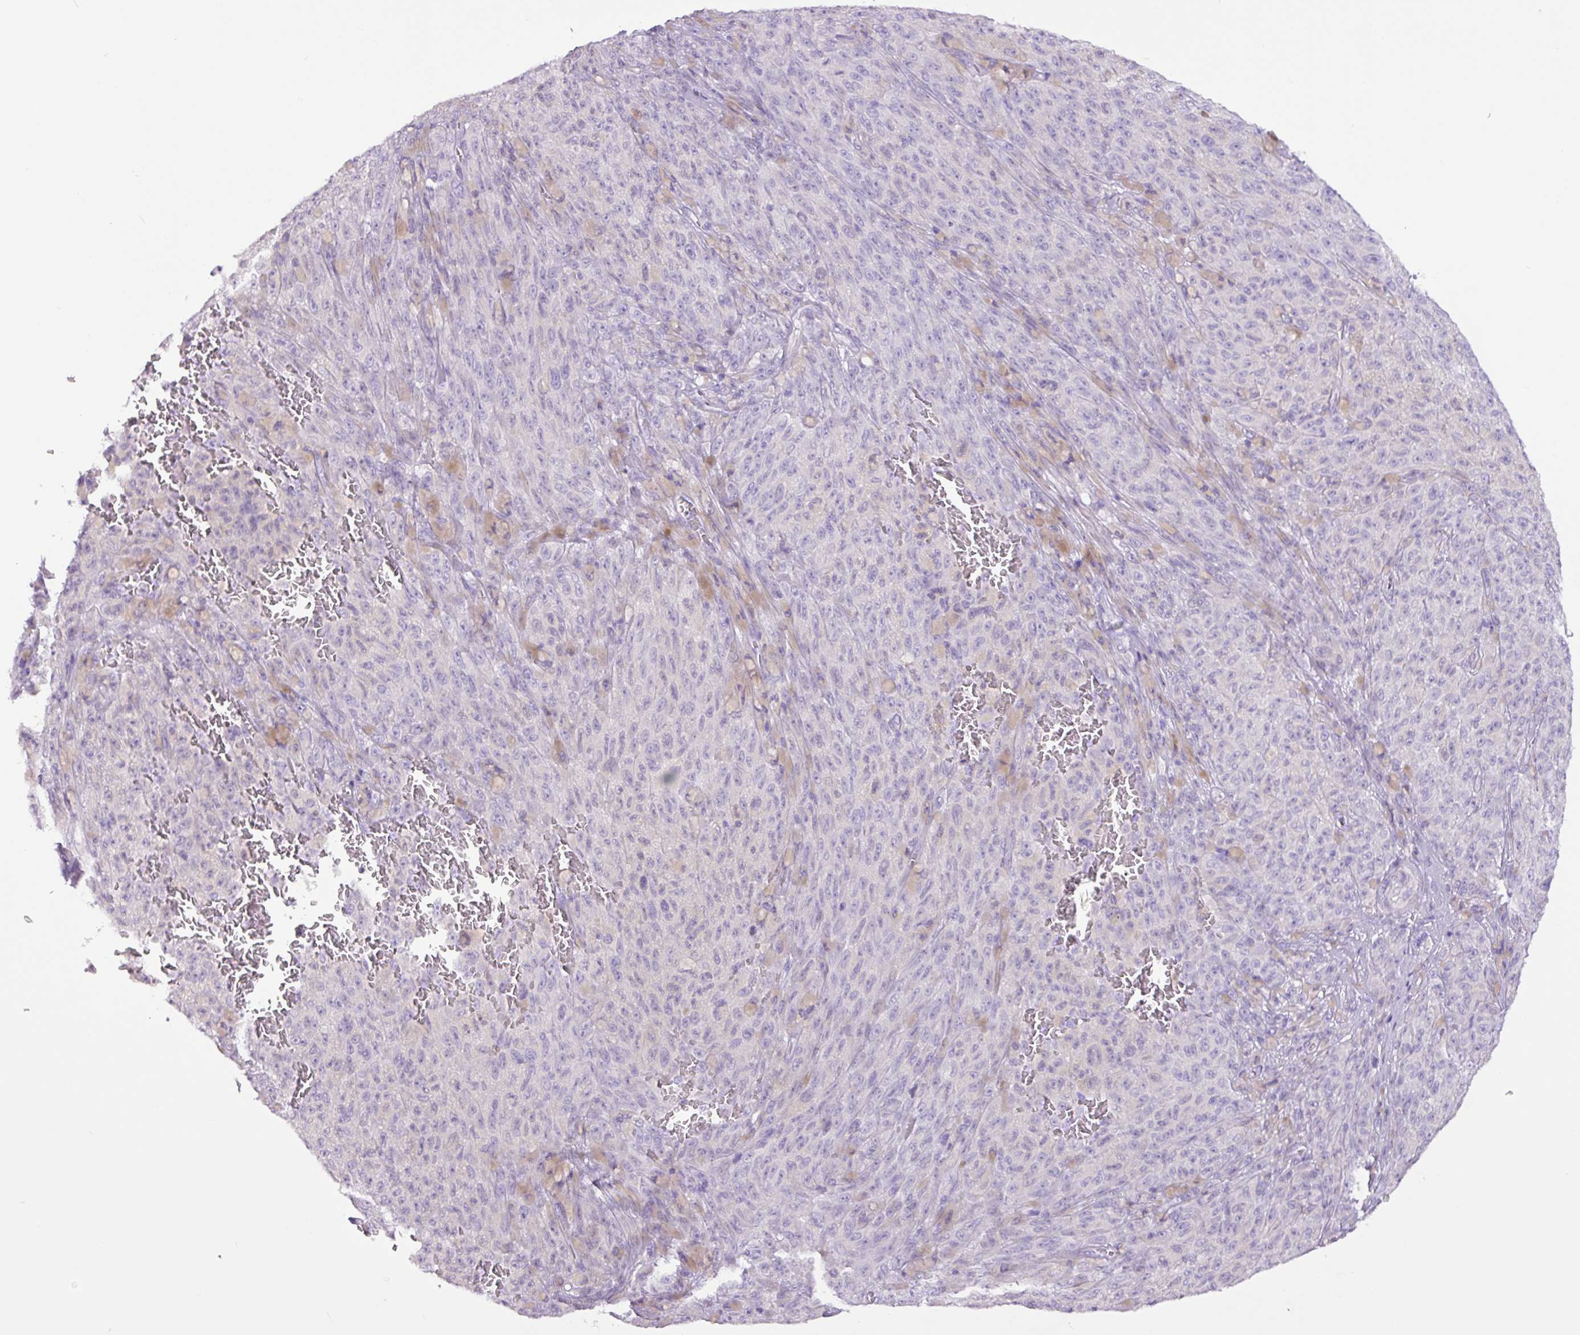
{"staining": {"intensity": "negative", "quantity": "none", "location": "none"}, "tissue": "melanoma", "cell_type": "Tumor cells", "image_type": "cancer", "snomed": [{"axis": "morphology", "description": "Malignant melanoma, NOS"}, {"axis": "topography", "description": "Skin"}], "caption": "This is an immunohistochemistry histopathology image of human melanoma. There is no staining in tumor cells.", "gene": "SLC38A1", "patient": {"sex": "female", "age": 82}}